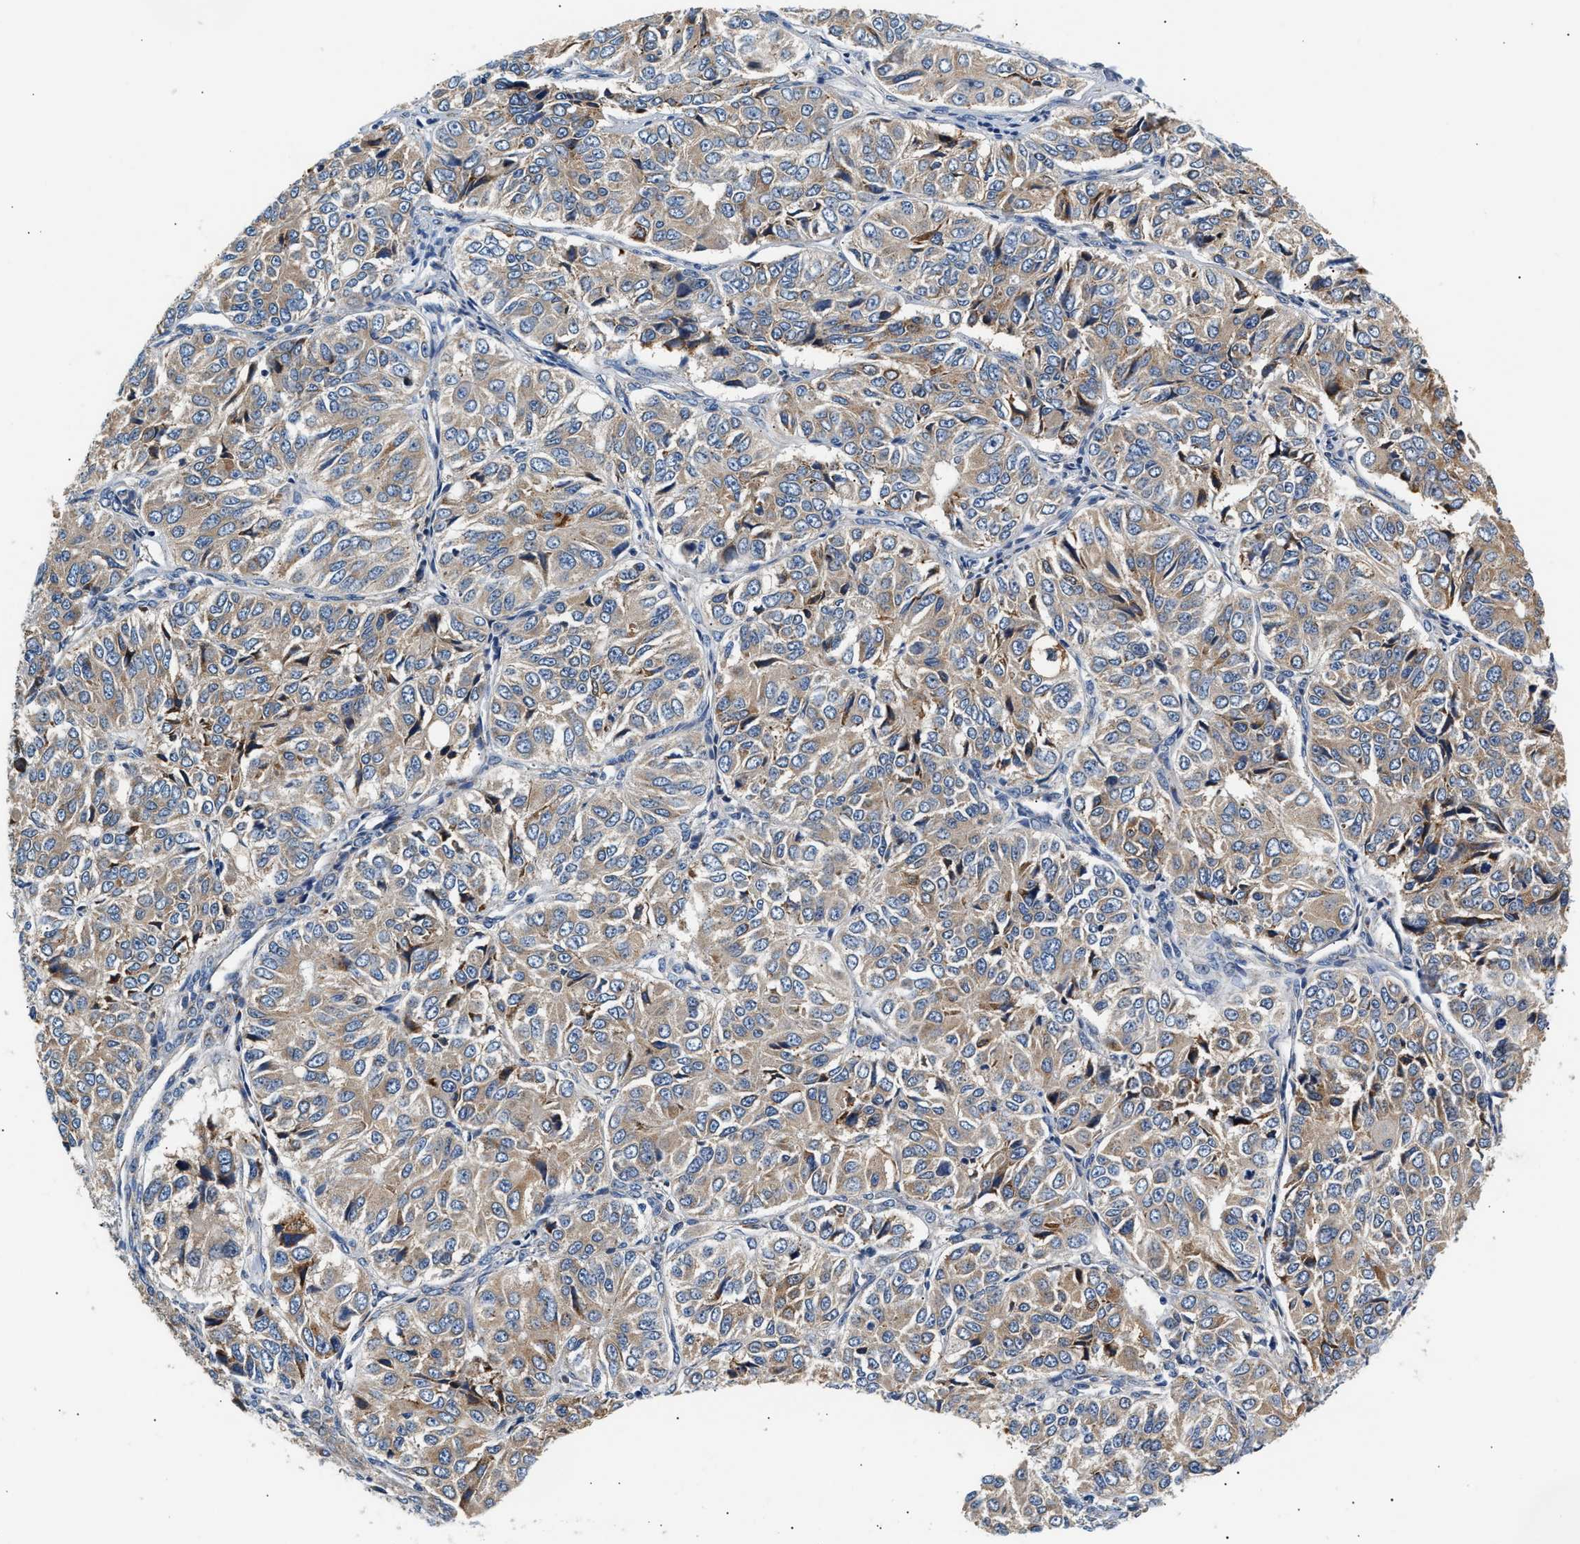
{"staining": {"intensity": "weak", "quantity": ">75%", "location": "cytoplasmic/membranous"}, "tissue": "ovarian cancer", "cell_type": "Tumor cells", "image_type": "cancer", "snomed": [{"axis": "morphology", "description": "Carcinoma, endometroid"}, {"axis": "topography", "description": "Ovary"}], "caption": "Ovarian cancer (endometroid carcinoma) tissue exhibits weak cytoplasmic/membranous expression in approximately >75% of tumor cells, visualized by immunohistochemistry.", "gene": "IFT74", "patient": {"sex": "female", "age": 51}}